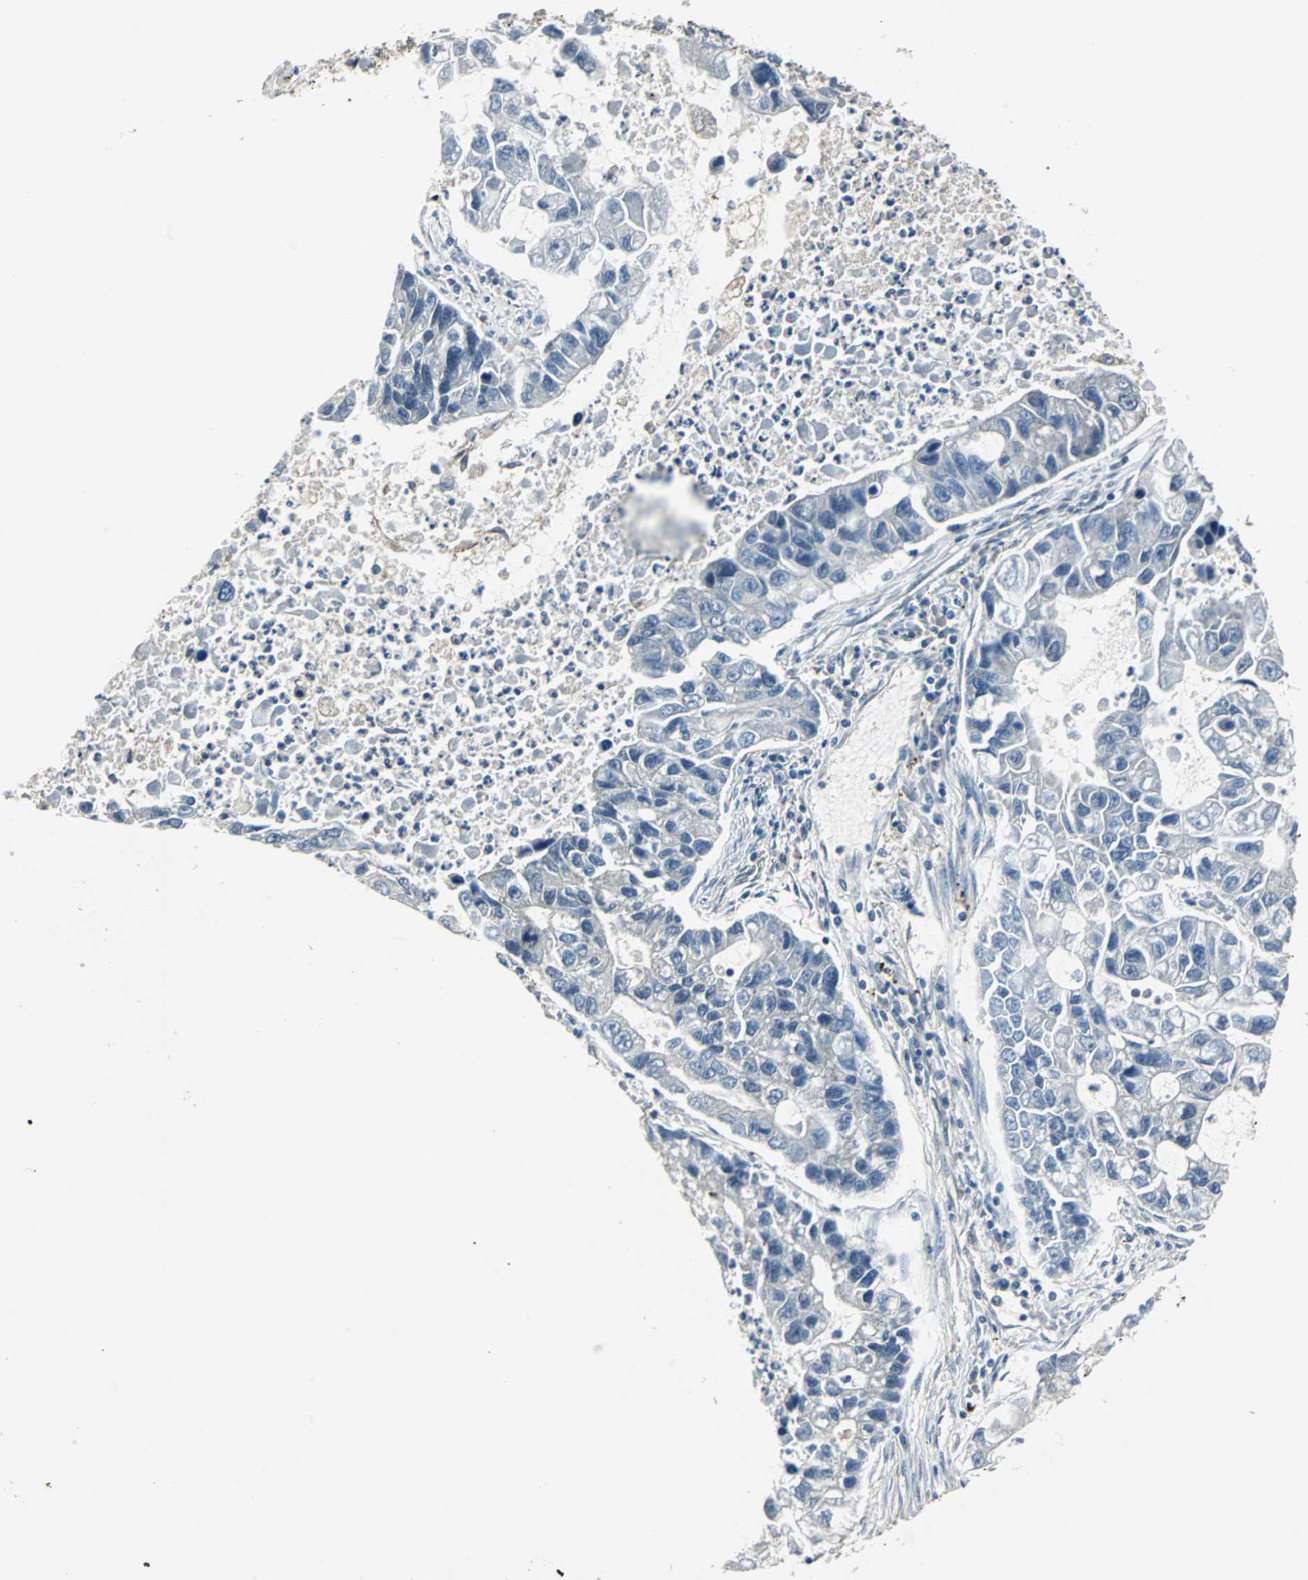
{"staining": {"intensity": "negative", "quantity": "none", "location": "none"}, "tissue": "lung cancer", "cell_type": "Tumor cells", "image_type": "cancer", "snomed": [{"axis": "morphology", "description": "Adenocarcinoma, NOS"}, {"axis": "topography", "description": "Lung"}], "caption": "Human adenocarcinoma (lung) stained for a protein using immunohistochemistry exhibits no positivity in tumor cells.", "gene": "MKX", "patient": {"sex": "female", "age": 51}}